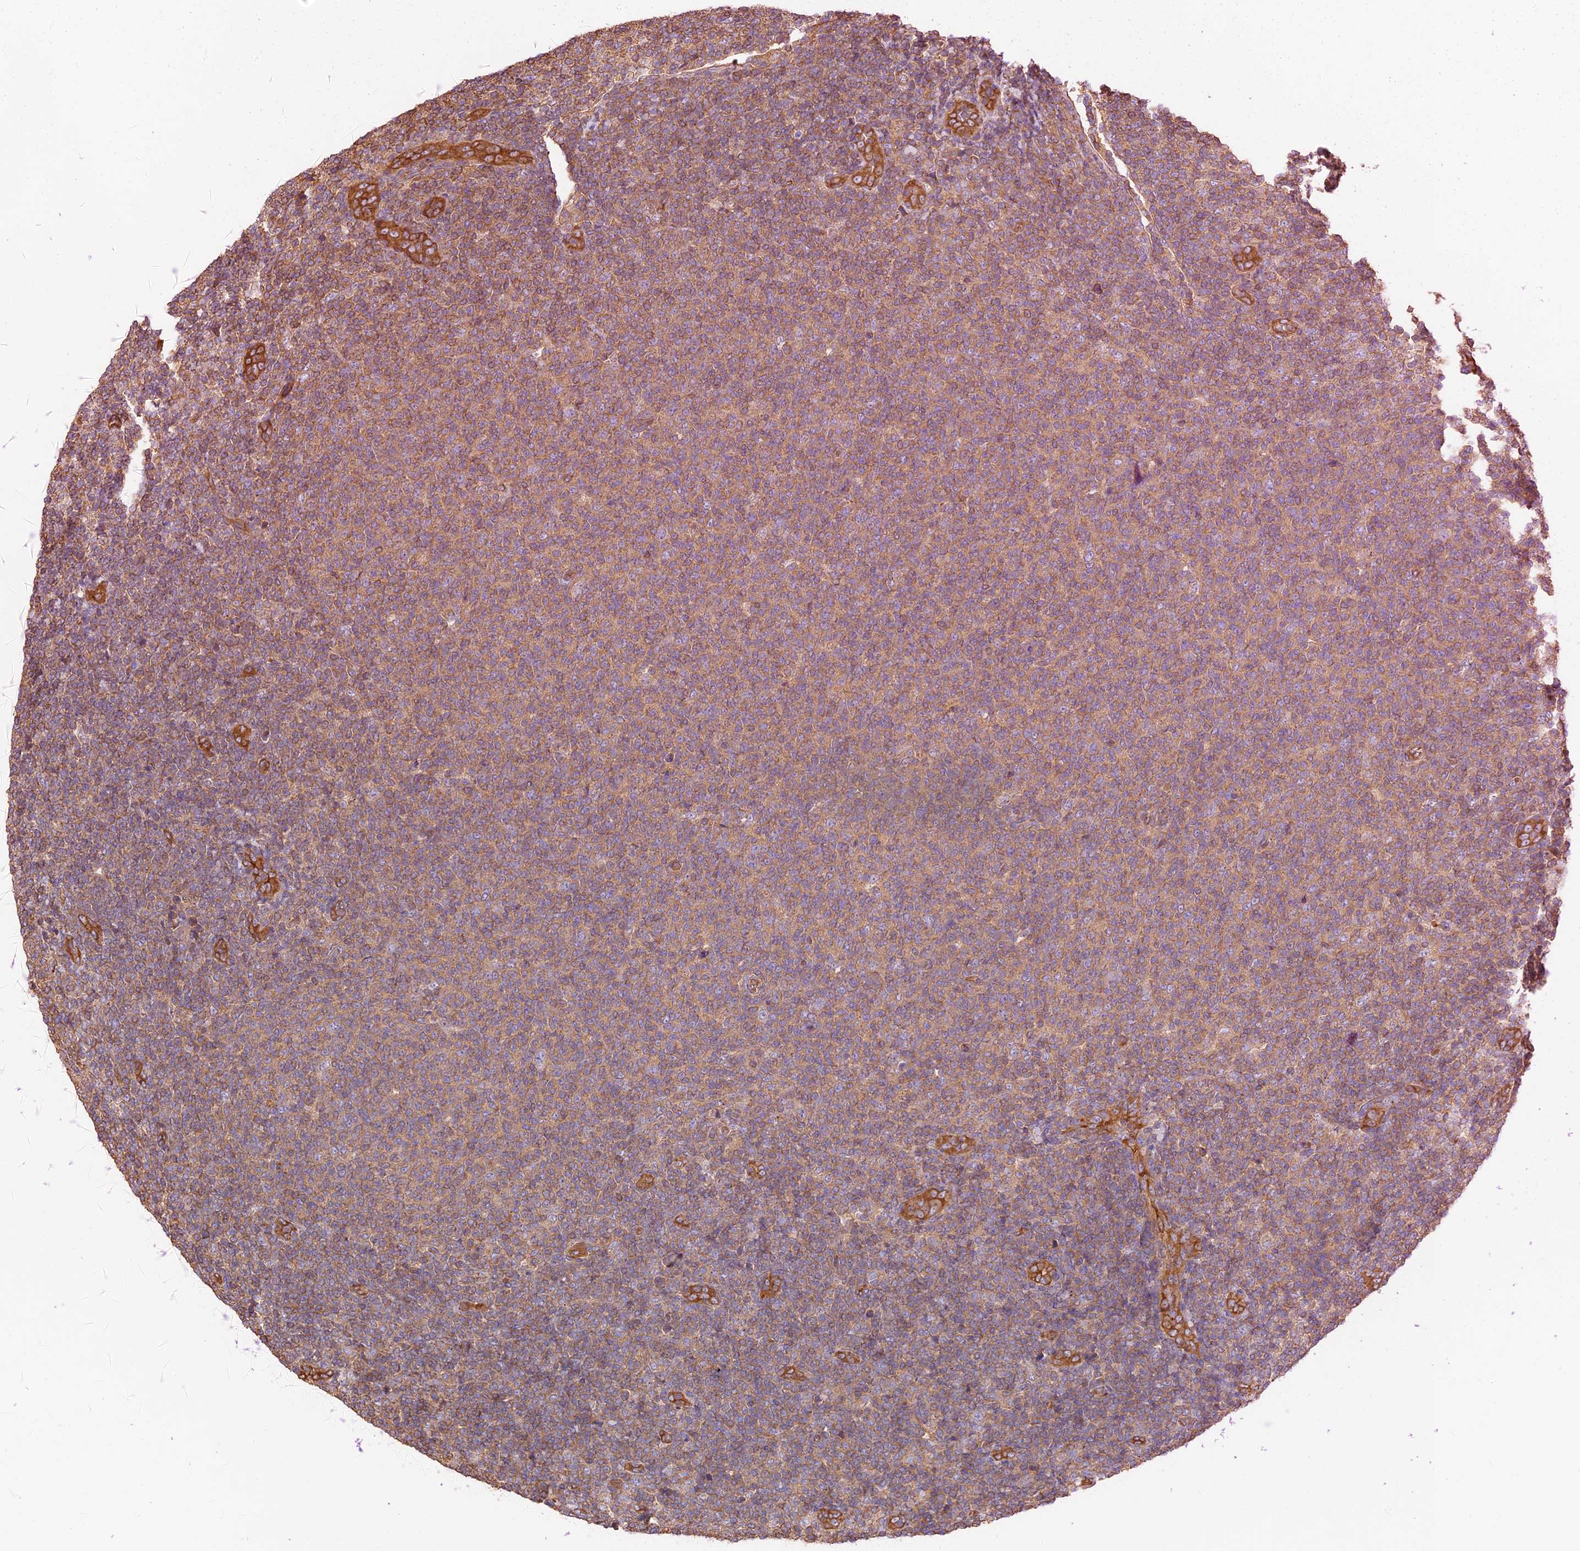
{"staining": {"intensity": "weak", "quantity": "25%-75%", "location": "cytoplasmic/membranous"}, "tissue": "lymphoma", "cell_type": "Tumor cells", "image_type": "cancer", "snomed": [{"axis": "morphology", "description": "Malignant lymphoma, non-Hodgkin's type, Low grade"}, {"axis": "topography", "description": "Lymph node"}], "caption": "The micrograph shows a brown stain indicating the presence of a protein in the cytoplasmic/membranous of tumor cells in low-grade malignant lymphoma, non-Hodgkin's type. (IHC, brightfield microscopy, high magnification).", "gene": "VPS18", "patient": {"sex": "male", "age": 66}}